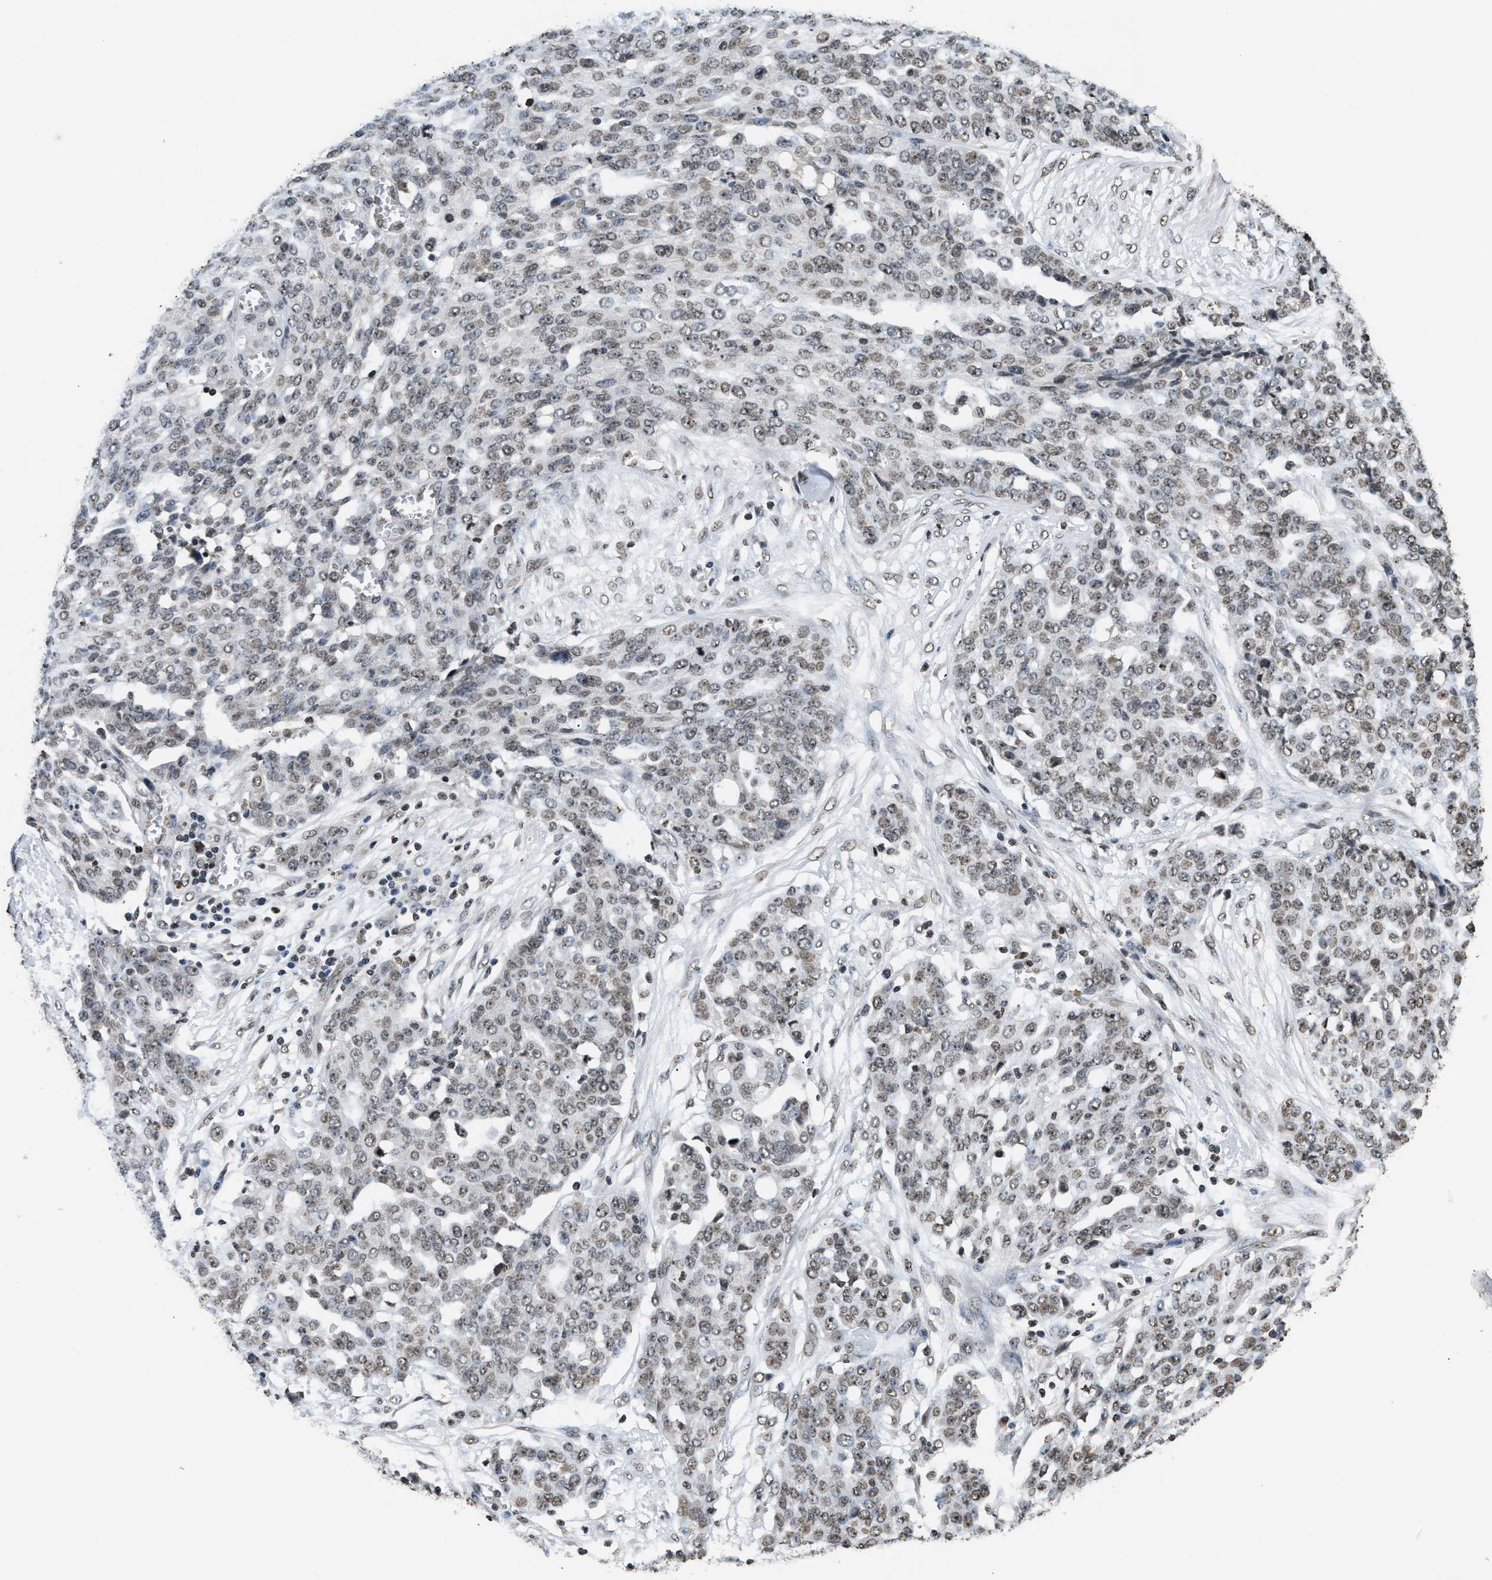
{"staining": {"intensity": "weak", "quantity": ">75%", "location": "nuclear"}, "tissue": "ovarian cancer", "cell_type": "Tumor cells", "image_type": "cancer", "snomed": [{"axis": "morphology", "description": "Cystadenocarcinoma, serous, NOS"}, {"axis": "topography", "description": "Soft tissue"}, {"axis": "topography", "description": "Ovary"}], "caption": "Immunohistochemistry histopathology image of human ovarian cancer stained for a protein (brown), which exhibits low levels of weak nuclear positivity in about >75% of tumor cells.", "gene": "DNASE1L3", "patient": {"sex": "female", "age": 57}}